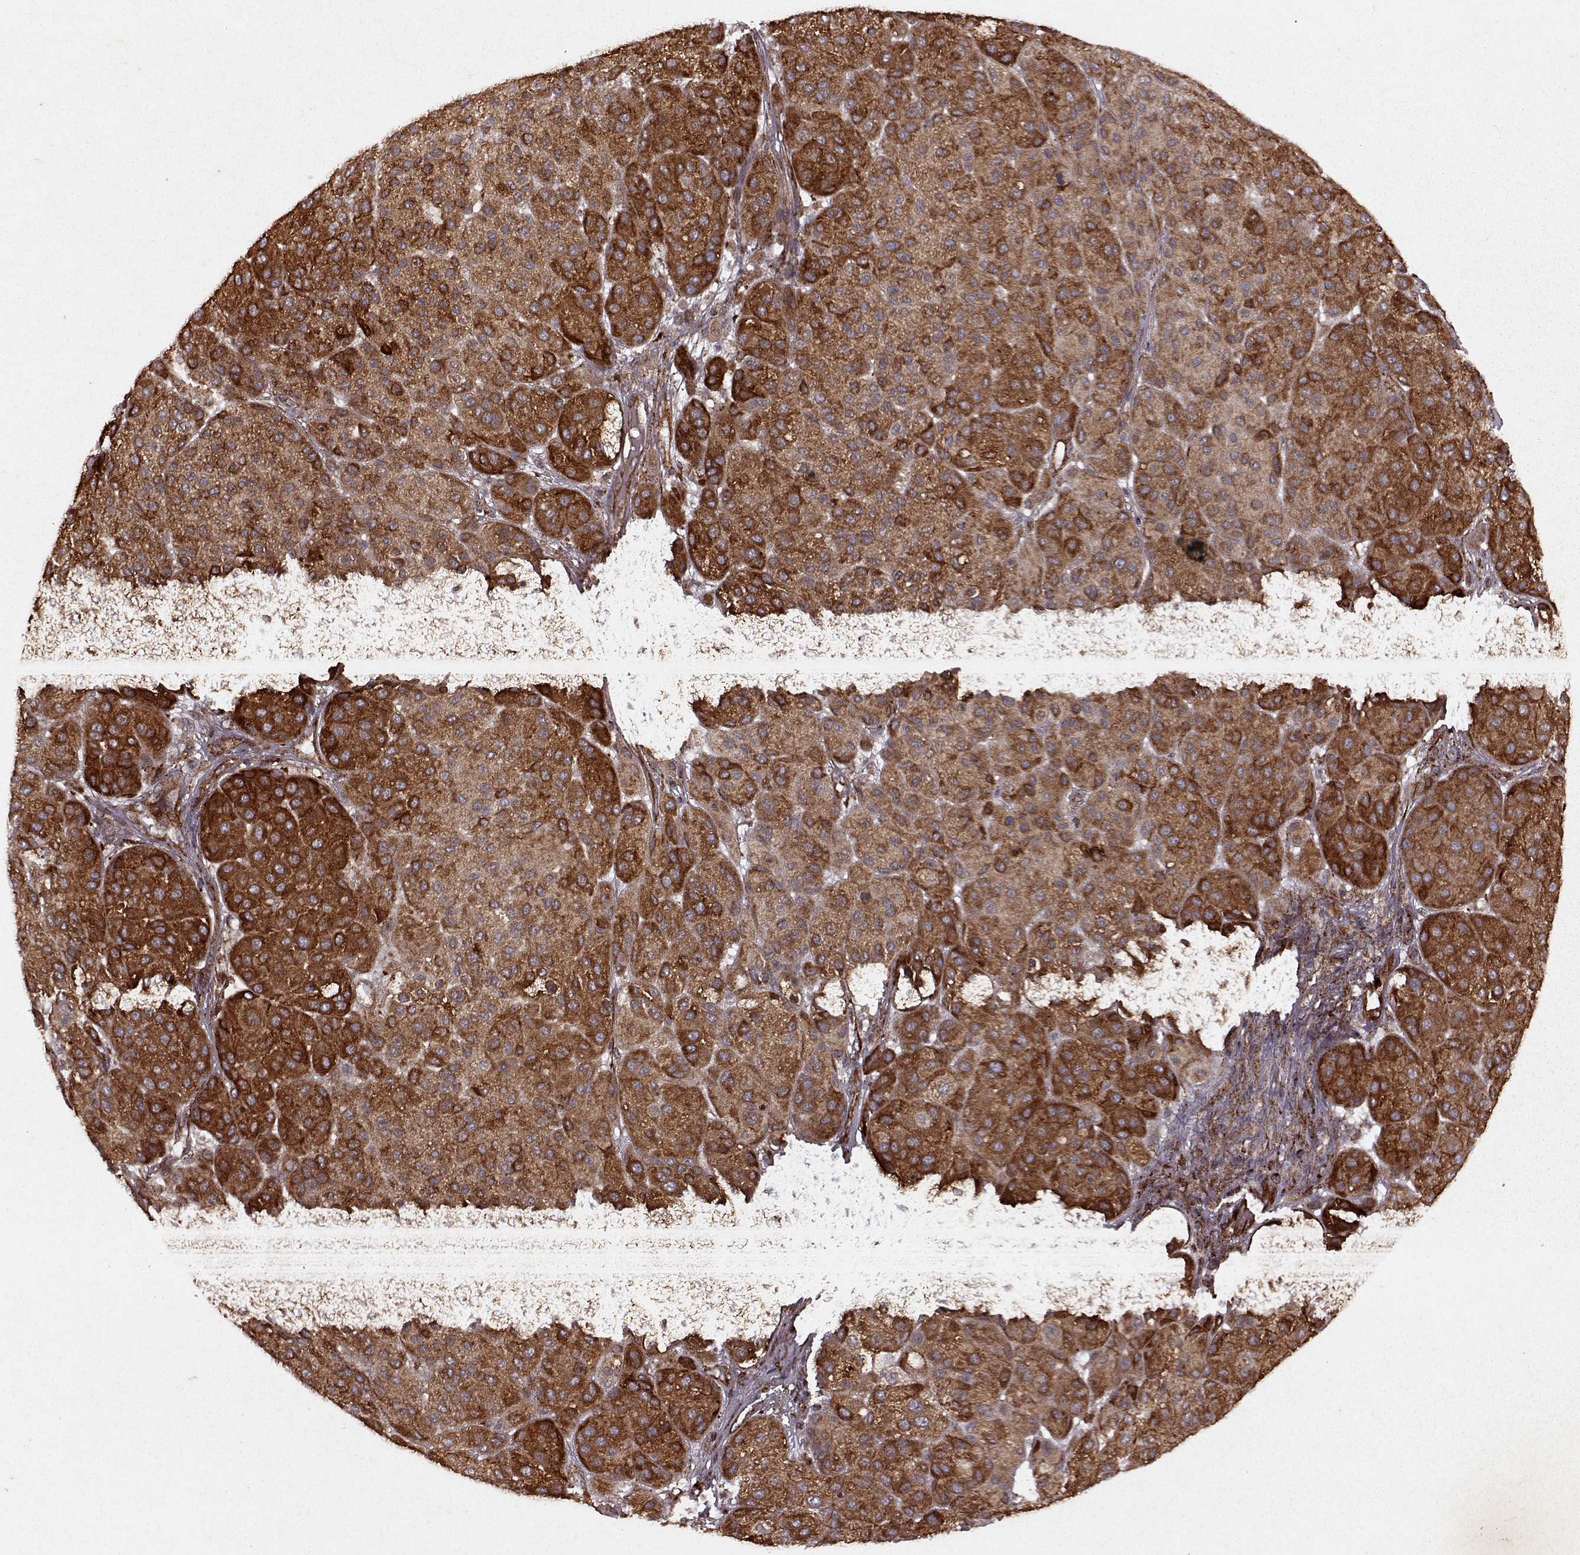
{"staining": {"intensity": "strong", "quantity": ">75%", "location": "cytoplasmic/membranous"}, "tissue": "melanoma", "cell_type": "Tumor cells", "image_type": "cancer", "snomed": [{"axis": "morphology", "description": "Malignant melanoma, Metastatic site"}, {"axis": "topography", "description": "Smooth muscle"}], "caption": "Melanoma stained with DAB (3,3'-diaminobenzidine) immunohistochemistry demonstrates high levels of strong cytoplasmic/membranous staining in about >75% of tumor cells. The staining is performed using DAB (3,3'-diaminobenzidine) brown chromogen to label protein expression. The nuclei are counter-stained blue using hematoxylin.", "gene": "FXN", "patient": {"sex": "male", "age": 41}}